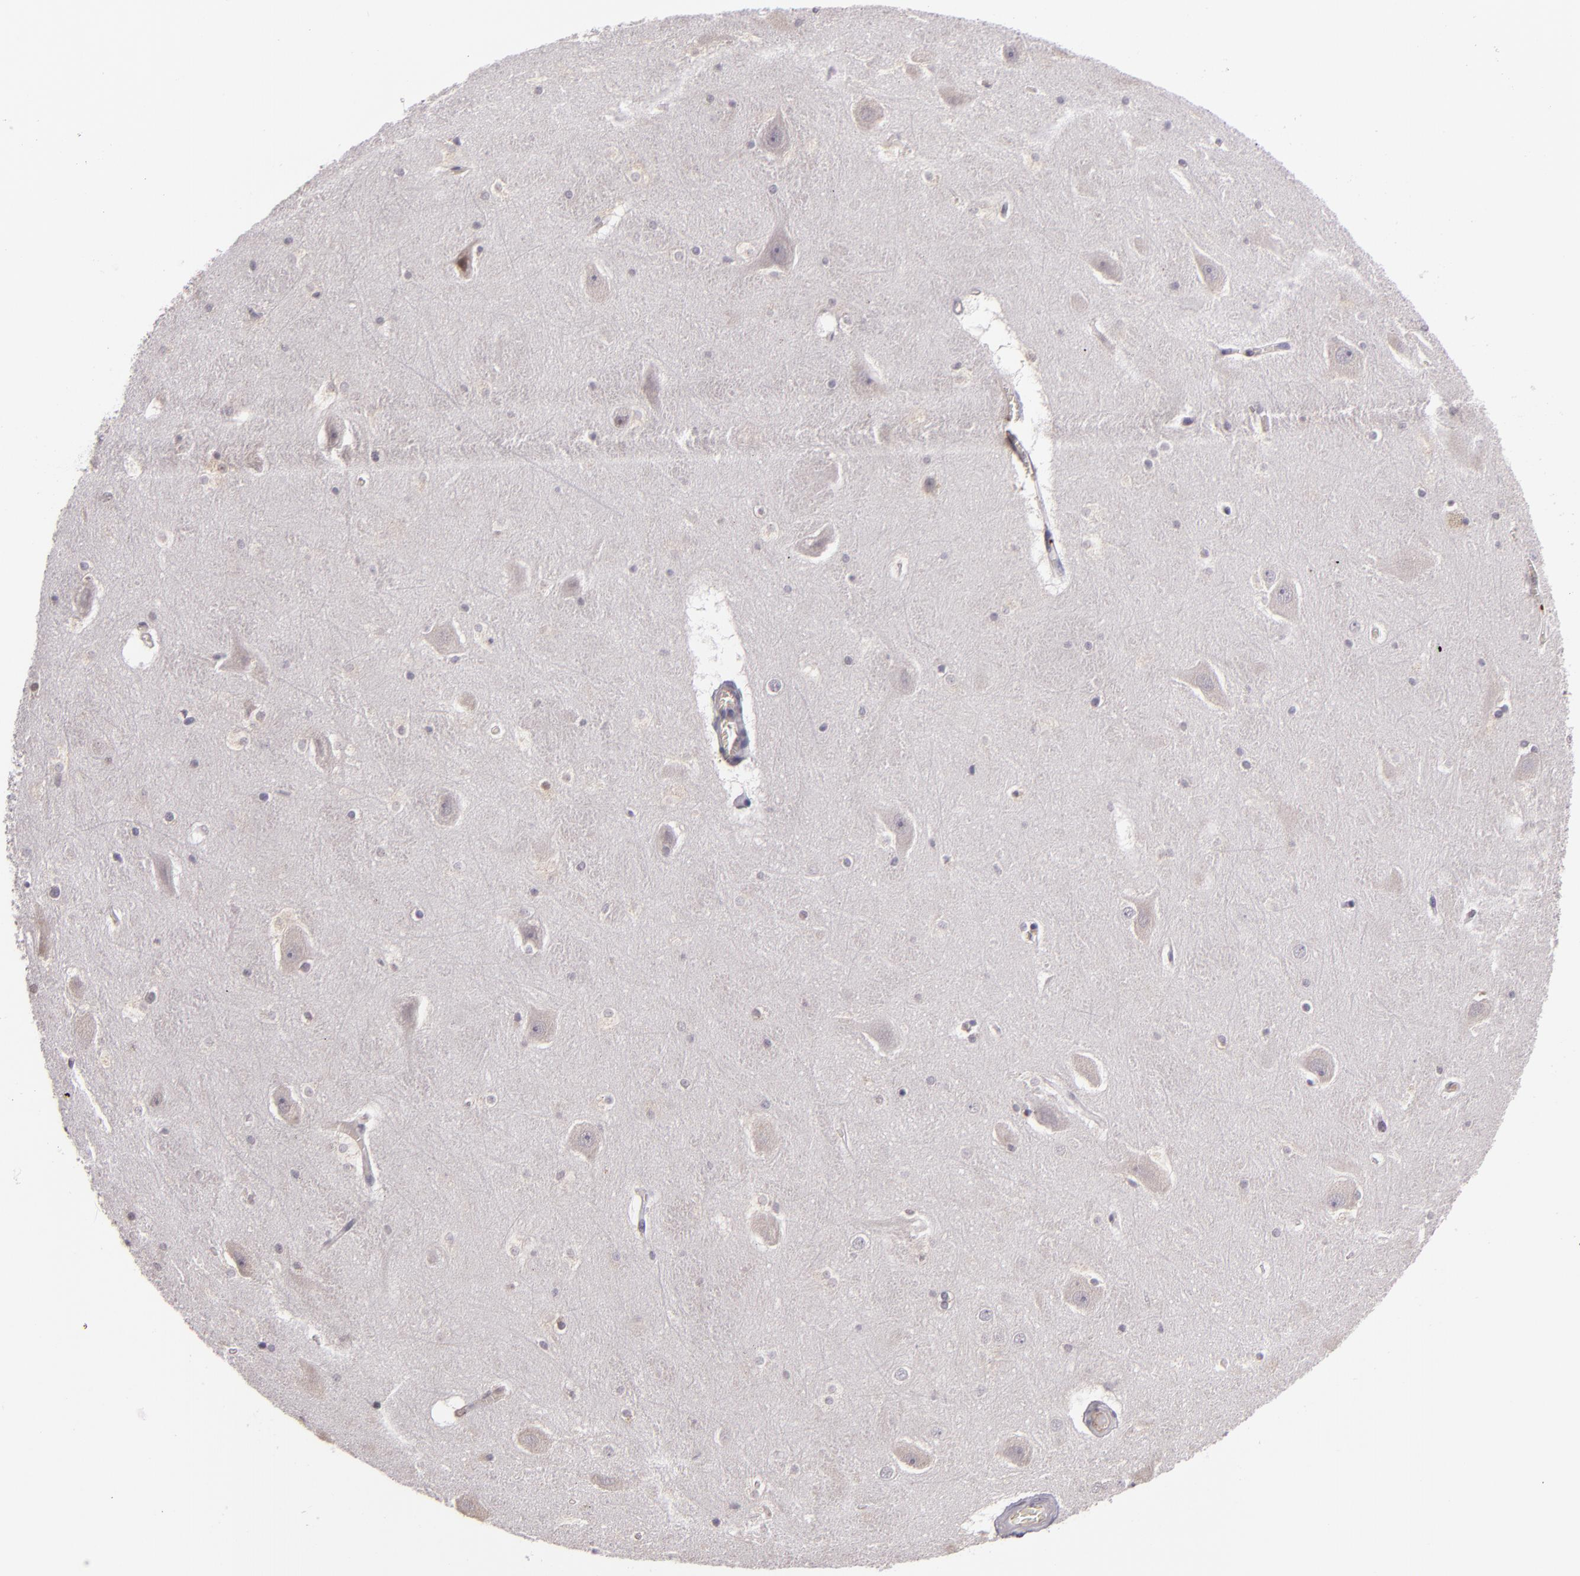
{"staining": {"intensity": "weak", "quantity": "<25%", "location": "nuclear"}, "tissue": "hippocampus", "cell_type": "Glial cells", "image_type": "normal", "snomed": [{"axis": "morphology", "description": "Normal tissue, NOS"}, {"axis": "topography", "description": "Hippocampus"}], "caption": "DAB immunohistochemical staining of benign hippocampus shows no significant expression in glial cells.", "gene": "SYTL4", "patient": {"sex": "male", "age": 45}}